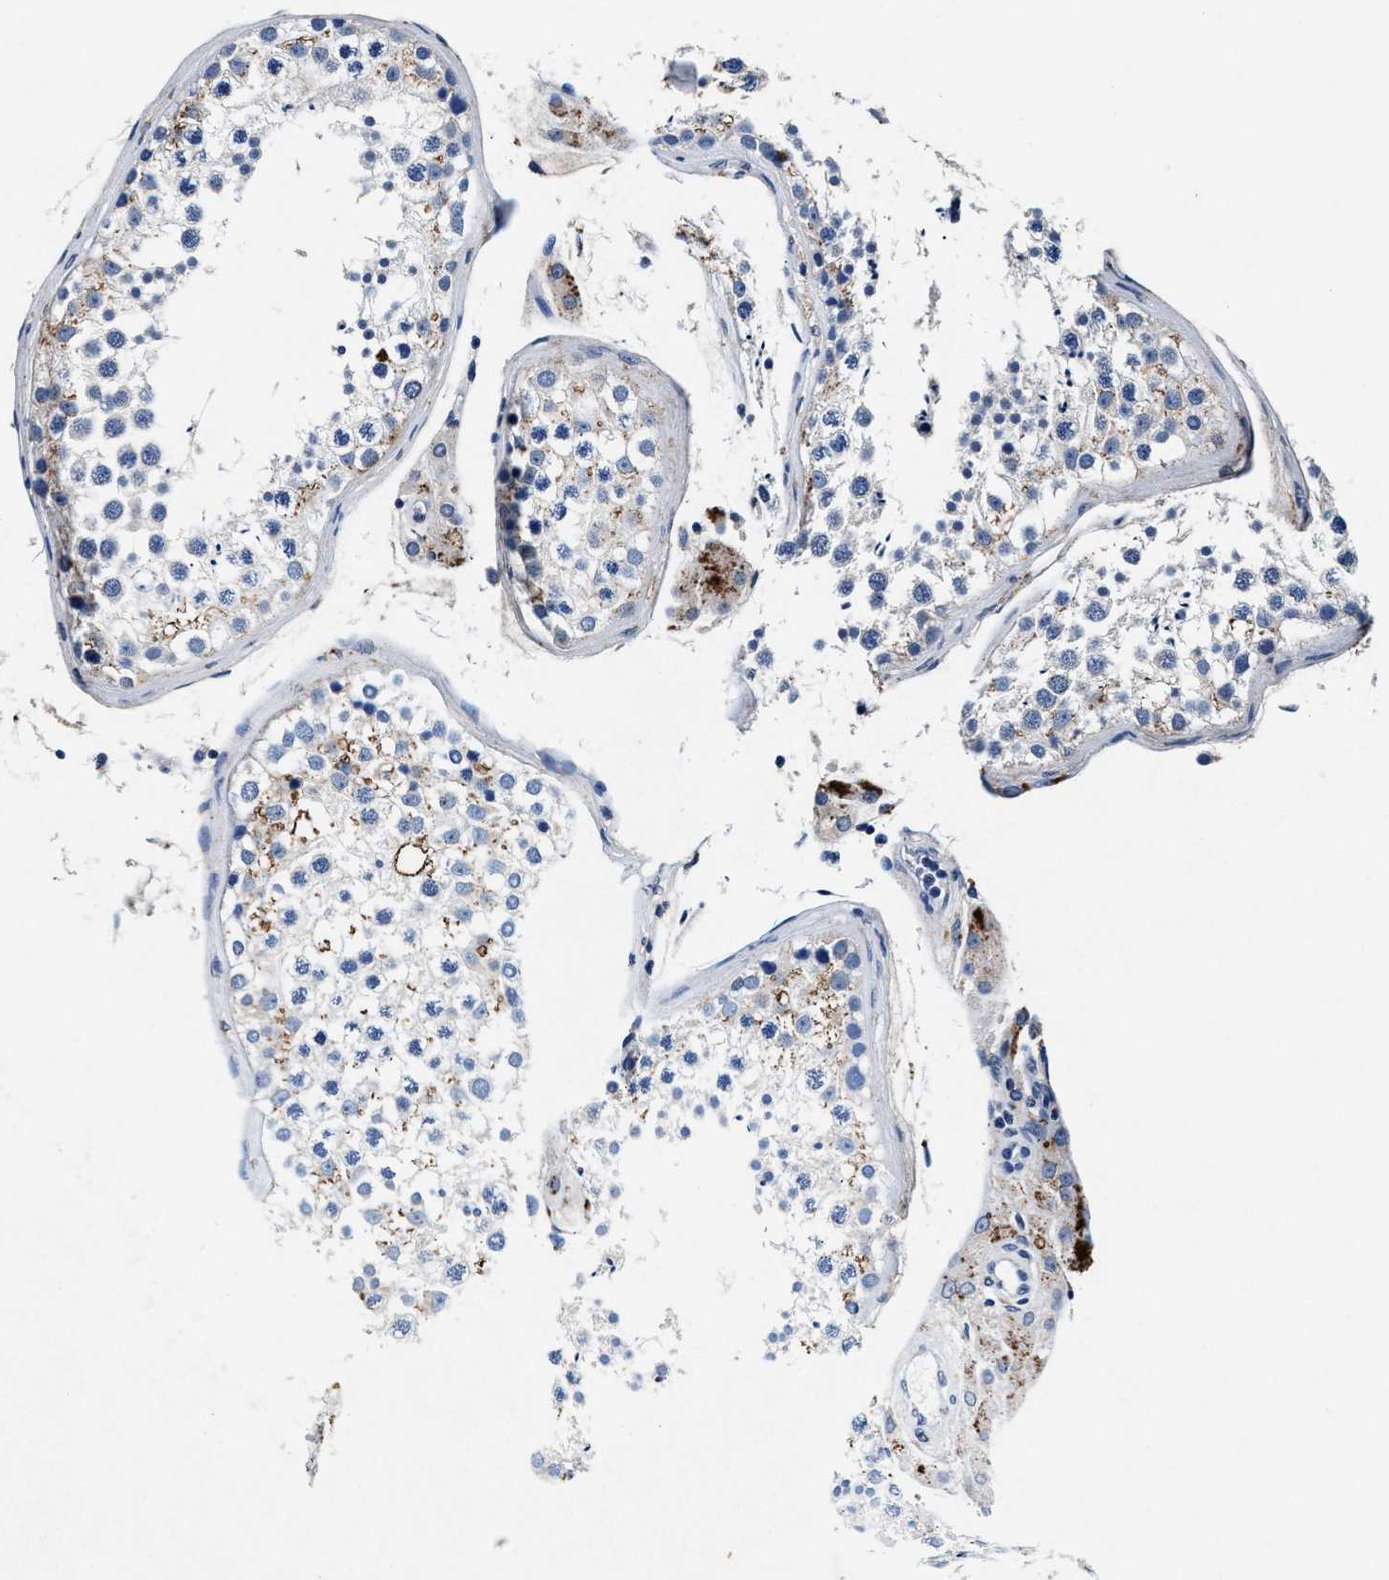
{"staining": {"intensity": "weak", "quantity": "25%-75%", "location": "cytoplasmic/membranous"}, "tissue": "testis", "cell_type": "Cells in seminiferous ducts", "image_type": "normal", "snomed": [{"axis": "morphology", "description": "Normal tissue, NOS"}, {"axis": "topography", "description": "Testis"}], "caption": "Immunohistochemistry of benign testis demonstrates low levels of weak cytoplasmic/membranous staining in about 25%-75% of cells in seminiferous ducts.", "gene": "SLC8A1", "patient": {"sex": "male", "age": 46}}